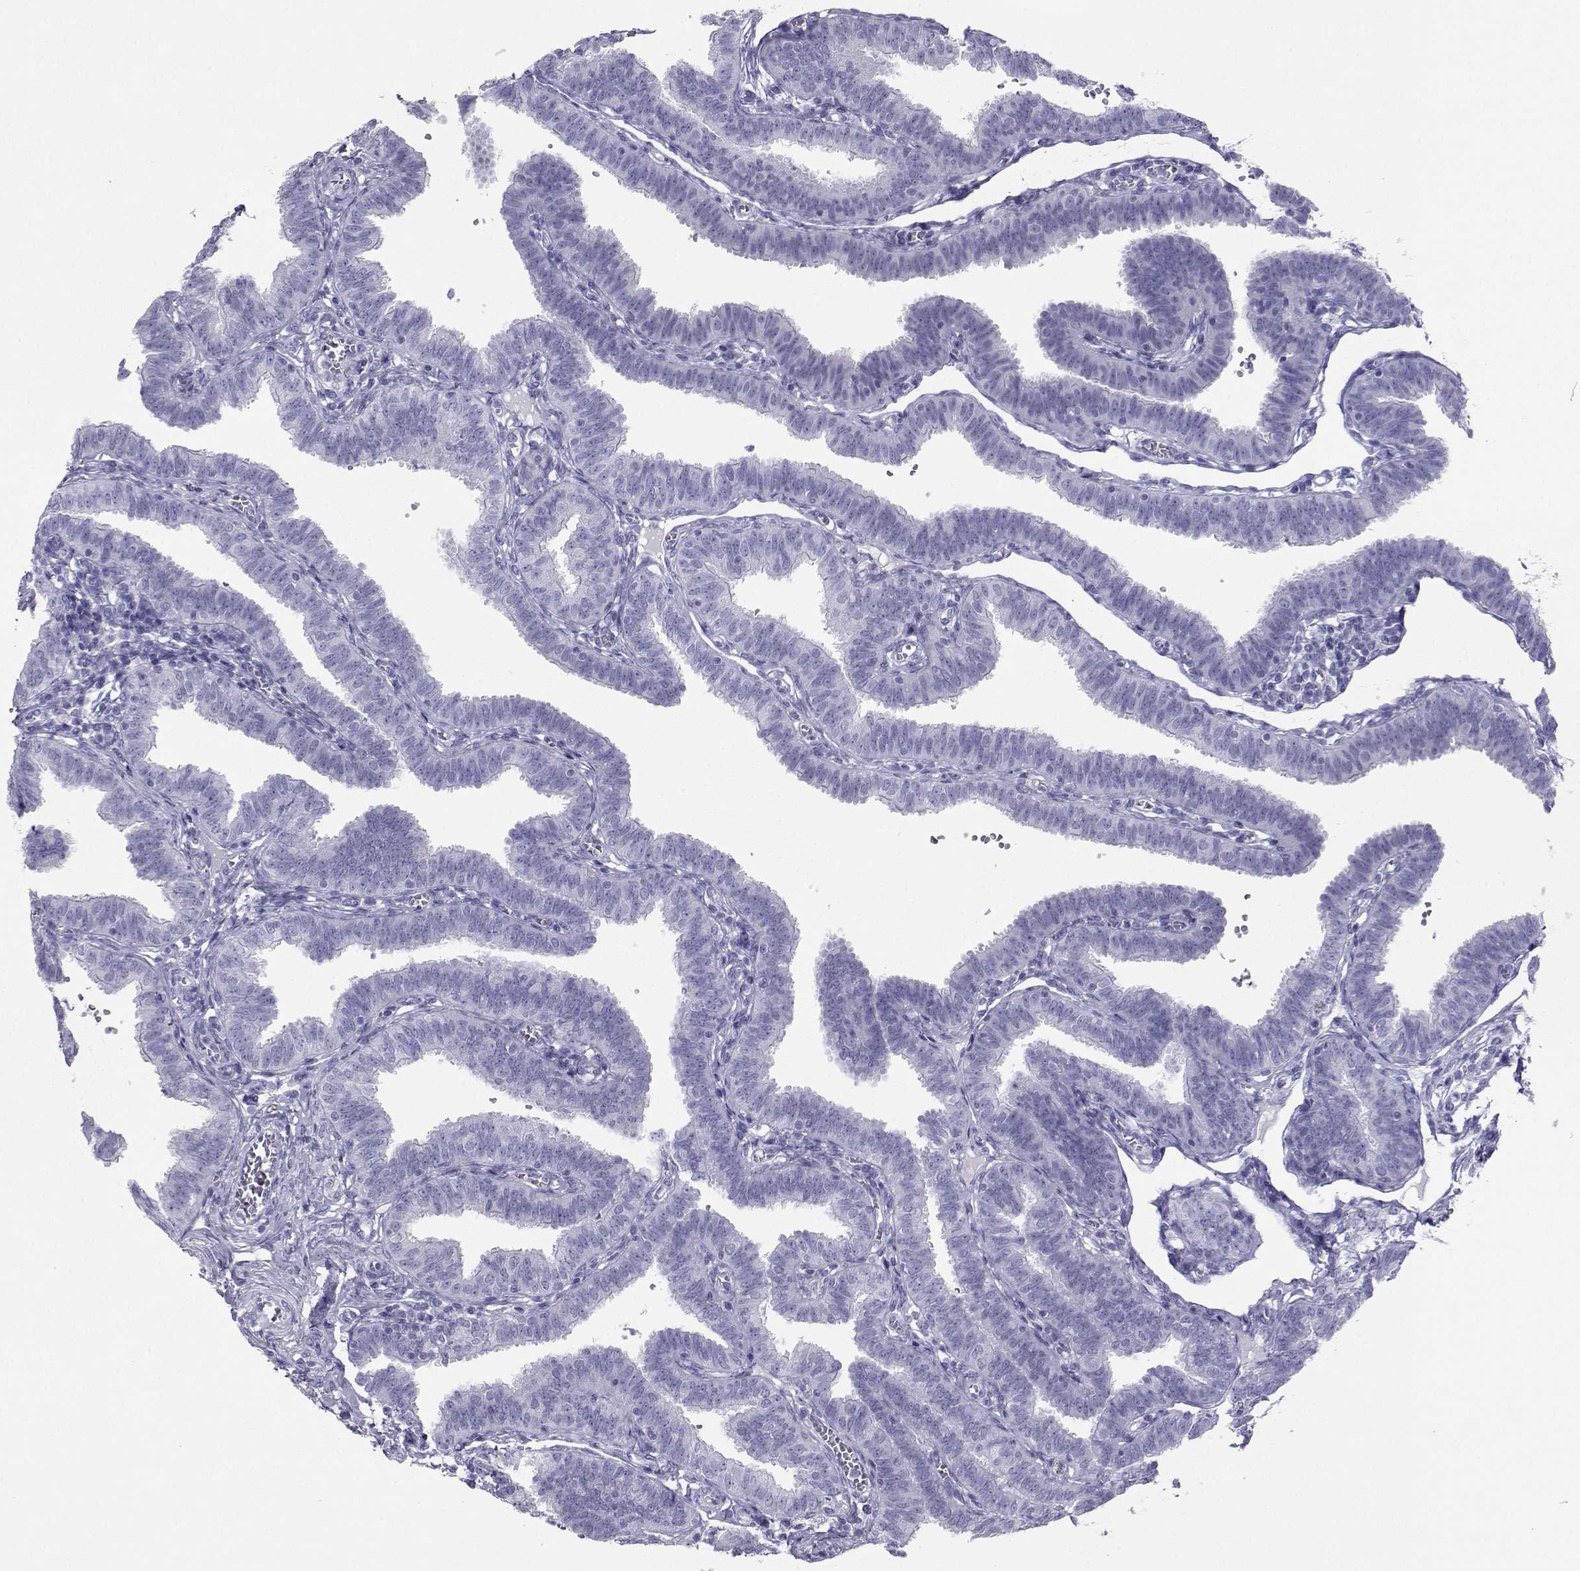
{"staining": {"intensity": "negative", "quantity": "none", "location": "none"}, "tissue": "fallopian tube", "cell_type": "Glandular cells", "image_type": "normal", "snomed": [{"axis": "morphology", "description": "Normal tissue, NOS"}, {"axis": "topography", "description": "Fallopian tube"}], "caption": "This is an IHC image of benign fallopian tube. There is no staining in glandular cells.", "gene": "SST", "patient": {"sex": "female", "age": 25}}